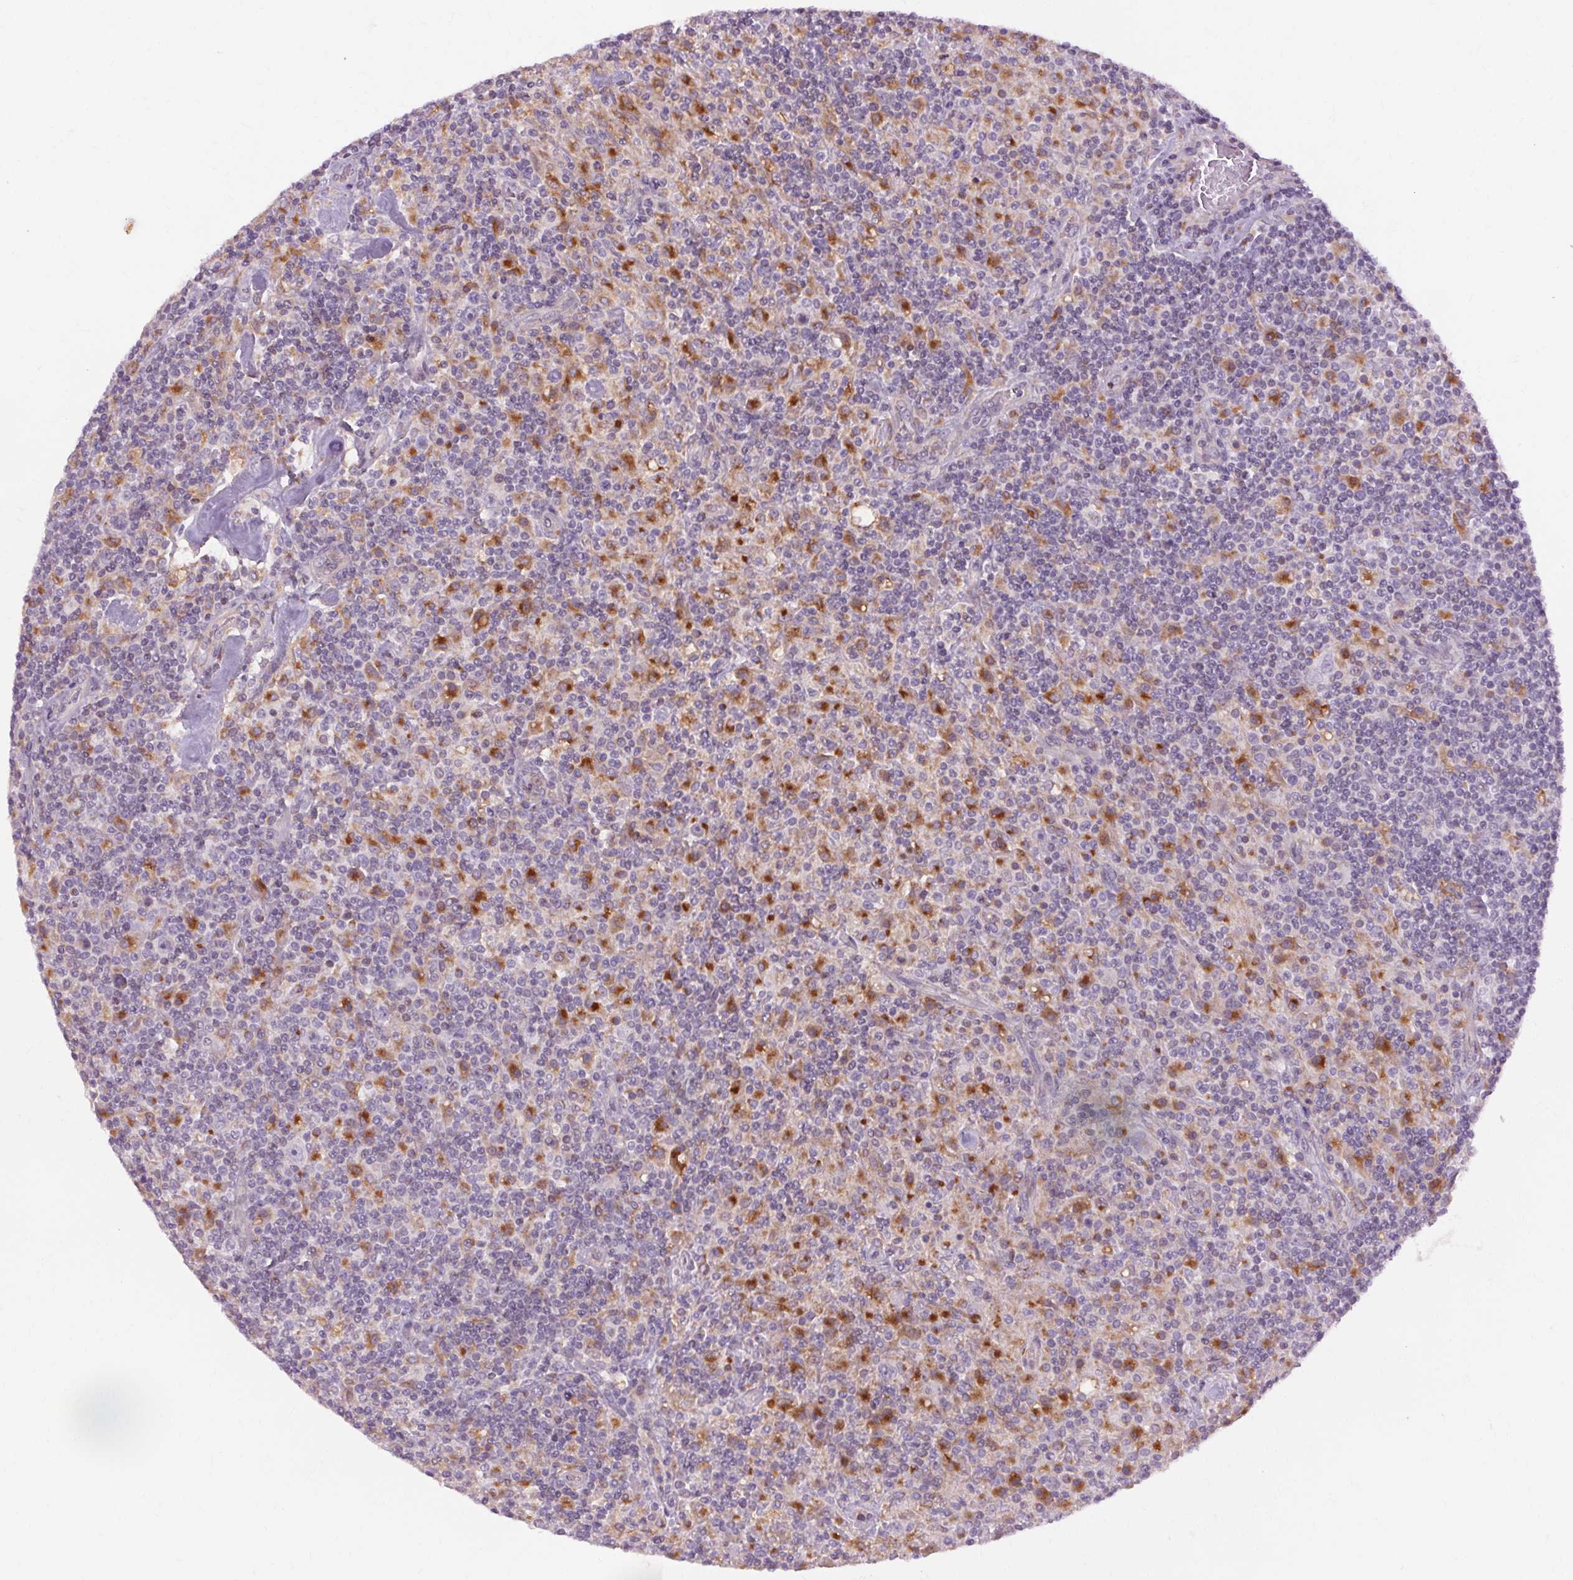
{"staining": {"intensity": "negative", "quantity": "none", "location": "none"}, "tissue": "lymphoma", "cell_type": "Tumor cells", "image_type": "cancer", "snomed": [{"axis": "morphology", "description": "Hodgkin's disease, NOS"}, {"axis": "topography", "description": "Lymph node"}], "caption": "There is no significant staining in tumor cells of lymphoma.", "gene": "TM6SF1", "patient": {"sex": "male", "age": 70}}